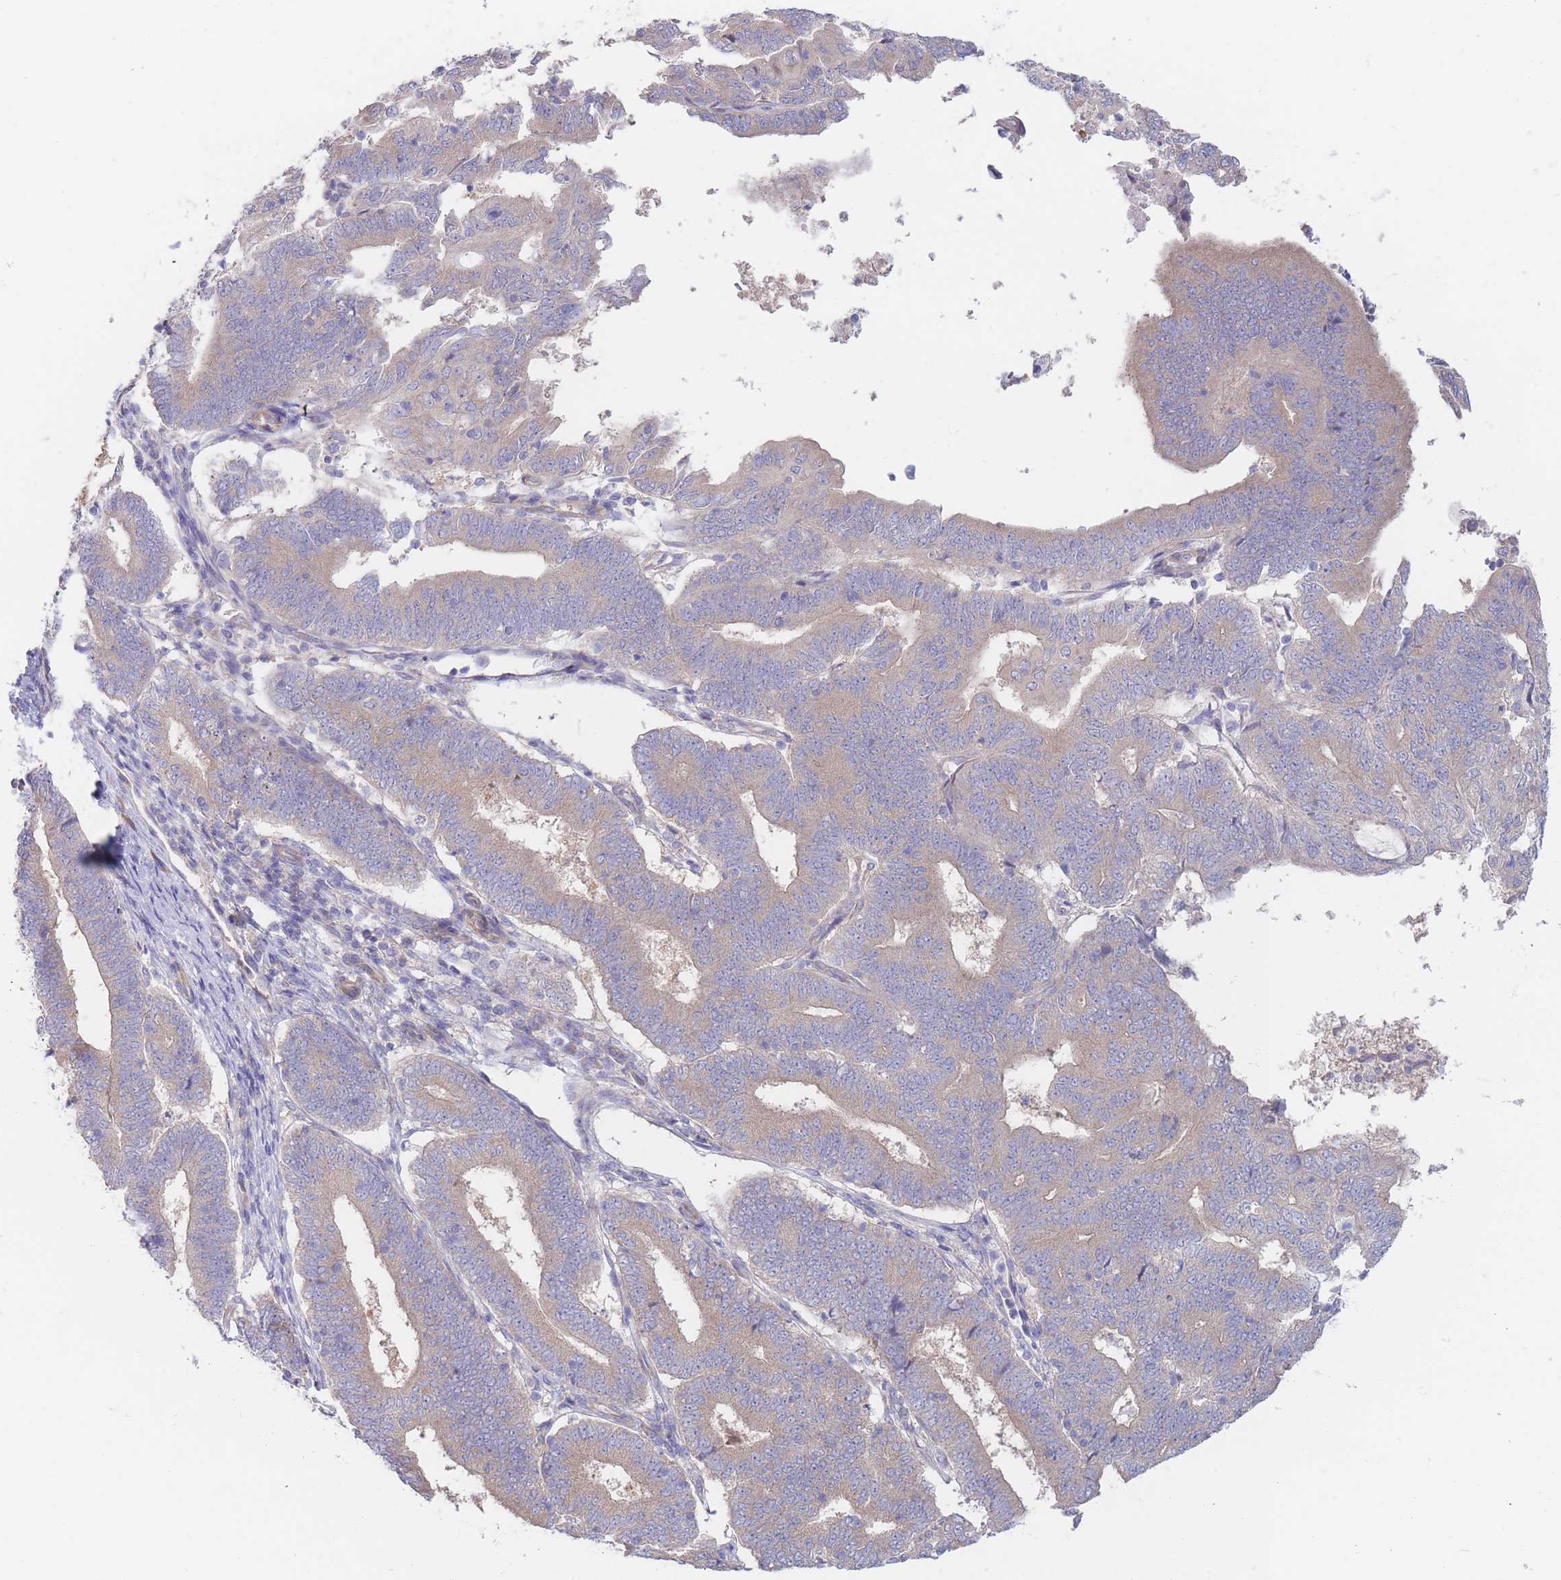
{"staining": {"intensity": "weak", "quantity": "25%-75%", "location": "cytoplasmic/membranous"}, "tissue": "endometrial cancer", "cell_type": "Tumor cells", "image_type": "cancer", "snomed": [{"axis": "morphology", "description": "Adenocarcinoma, NOS"}, {"axis": "topography", "description": "Endometrium"}], "caption": "This is a photomicrograph of IHC staining of endometrial adenocarcinoma, which shows weak expression in the cytoplasmic/membranous of tumor cells.", "gene": "ZNF281", "patient": {"sex": "female", "age": 70}}